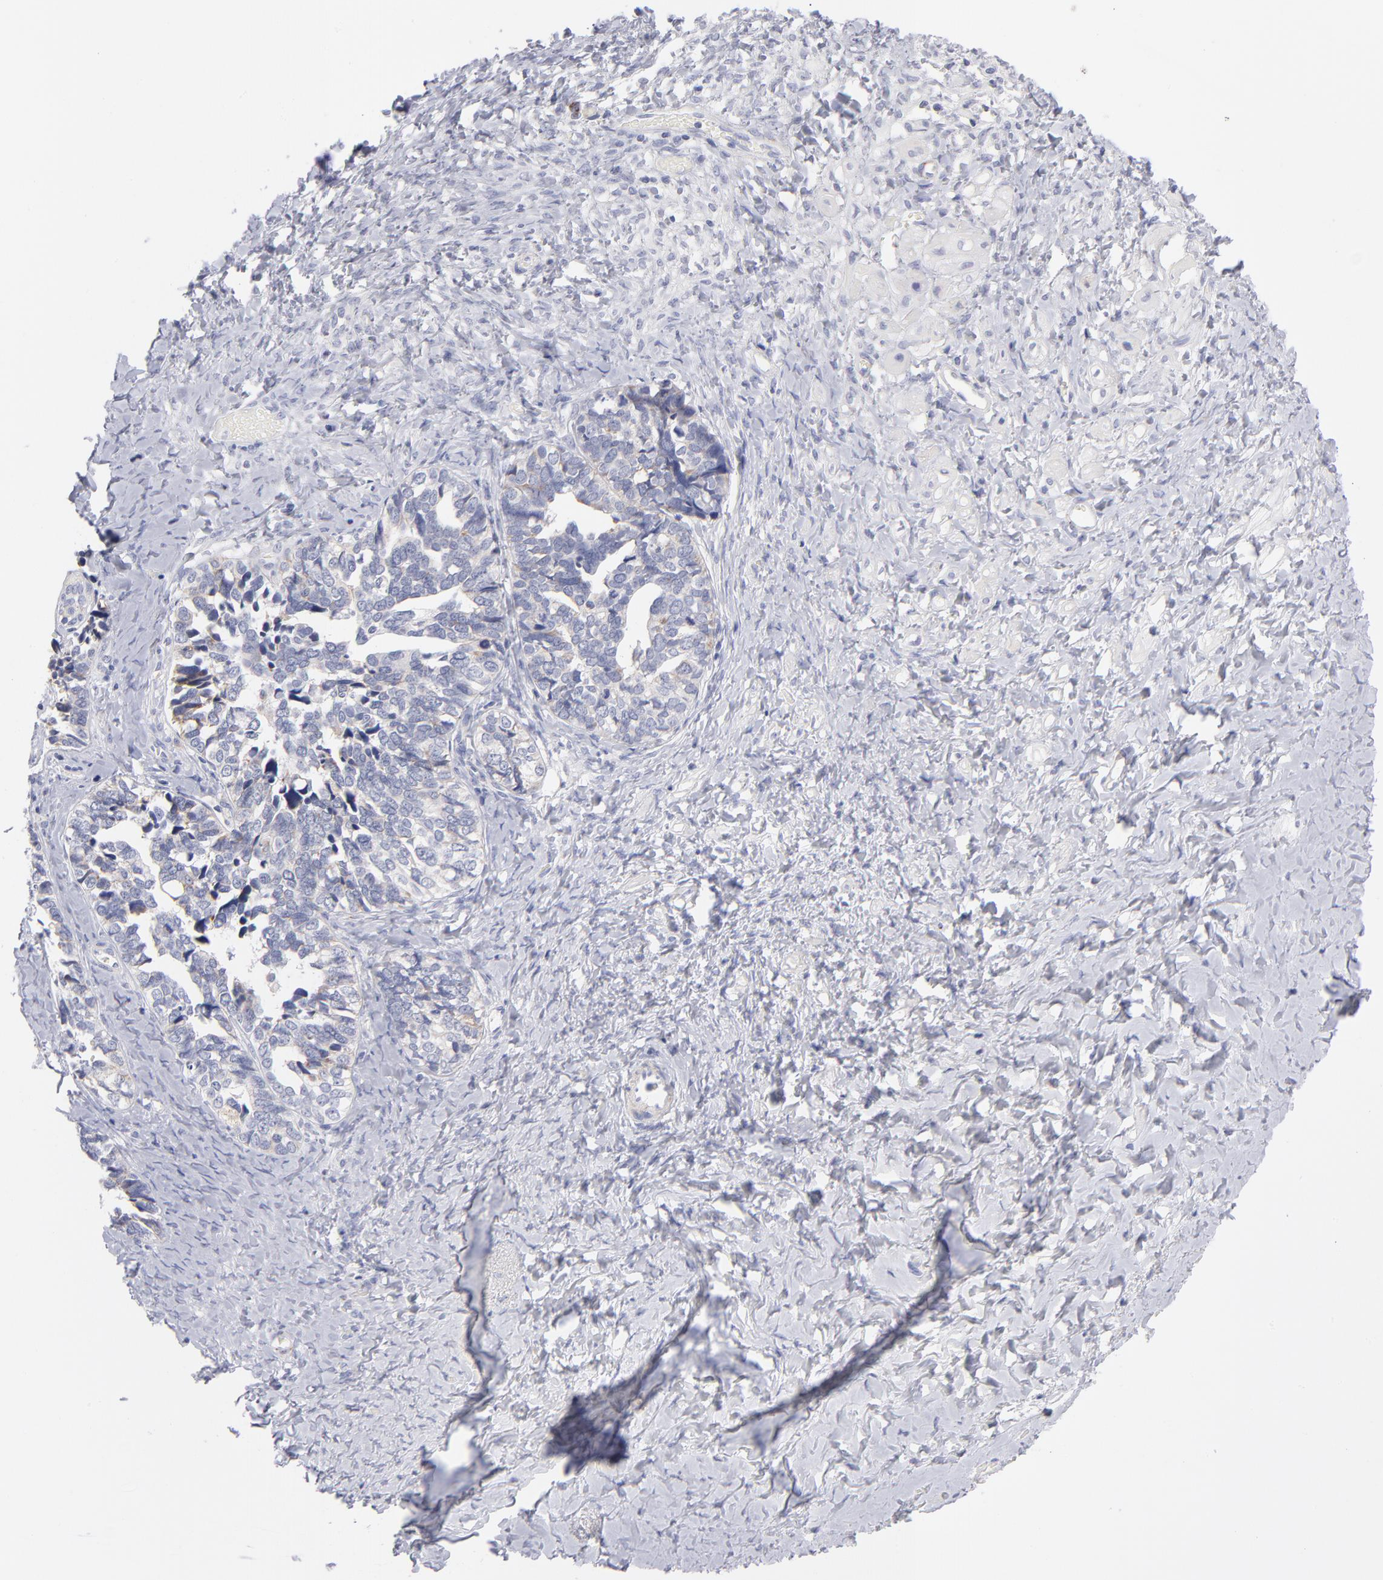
{"staining": {"intensity": "weak", "quantity": "<25%", "location": "cytoplasmic/membranous"}, "tissue": "ovarian cancer", "cell_type": "Tumor cells", "image_type": "cancer", "snomed": [{"axis": "morphology", "description": "Cystadenocarcinoma, serous, NOS"}, {"axis": "topography", "description": "Ovary"}], "caption": "Photomicrograph shows no protein positivity in tumor cells of ovarian cancer (serous cystadenocarcinoma) tissue.", "gene": "MTHFD2", "patient": {"sex": "female", "age": 77}}